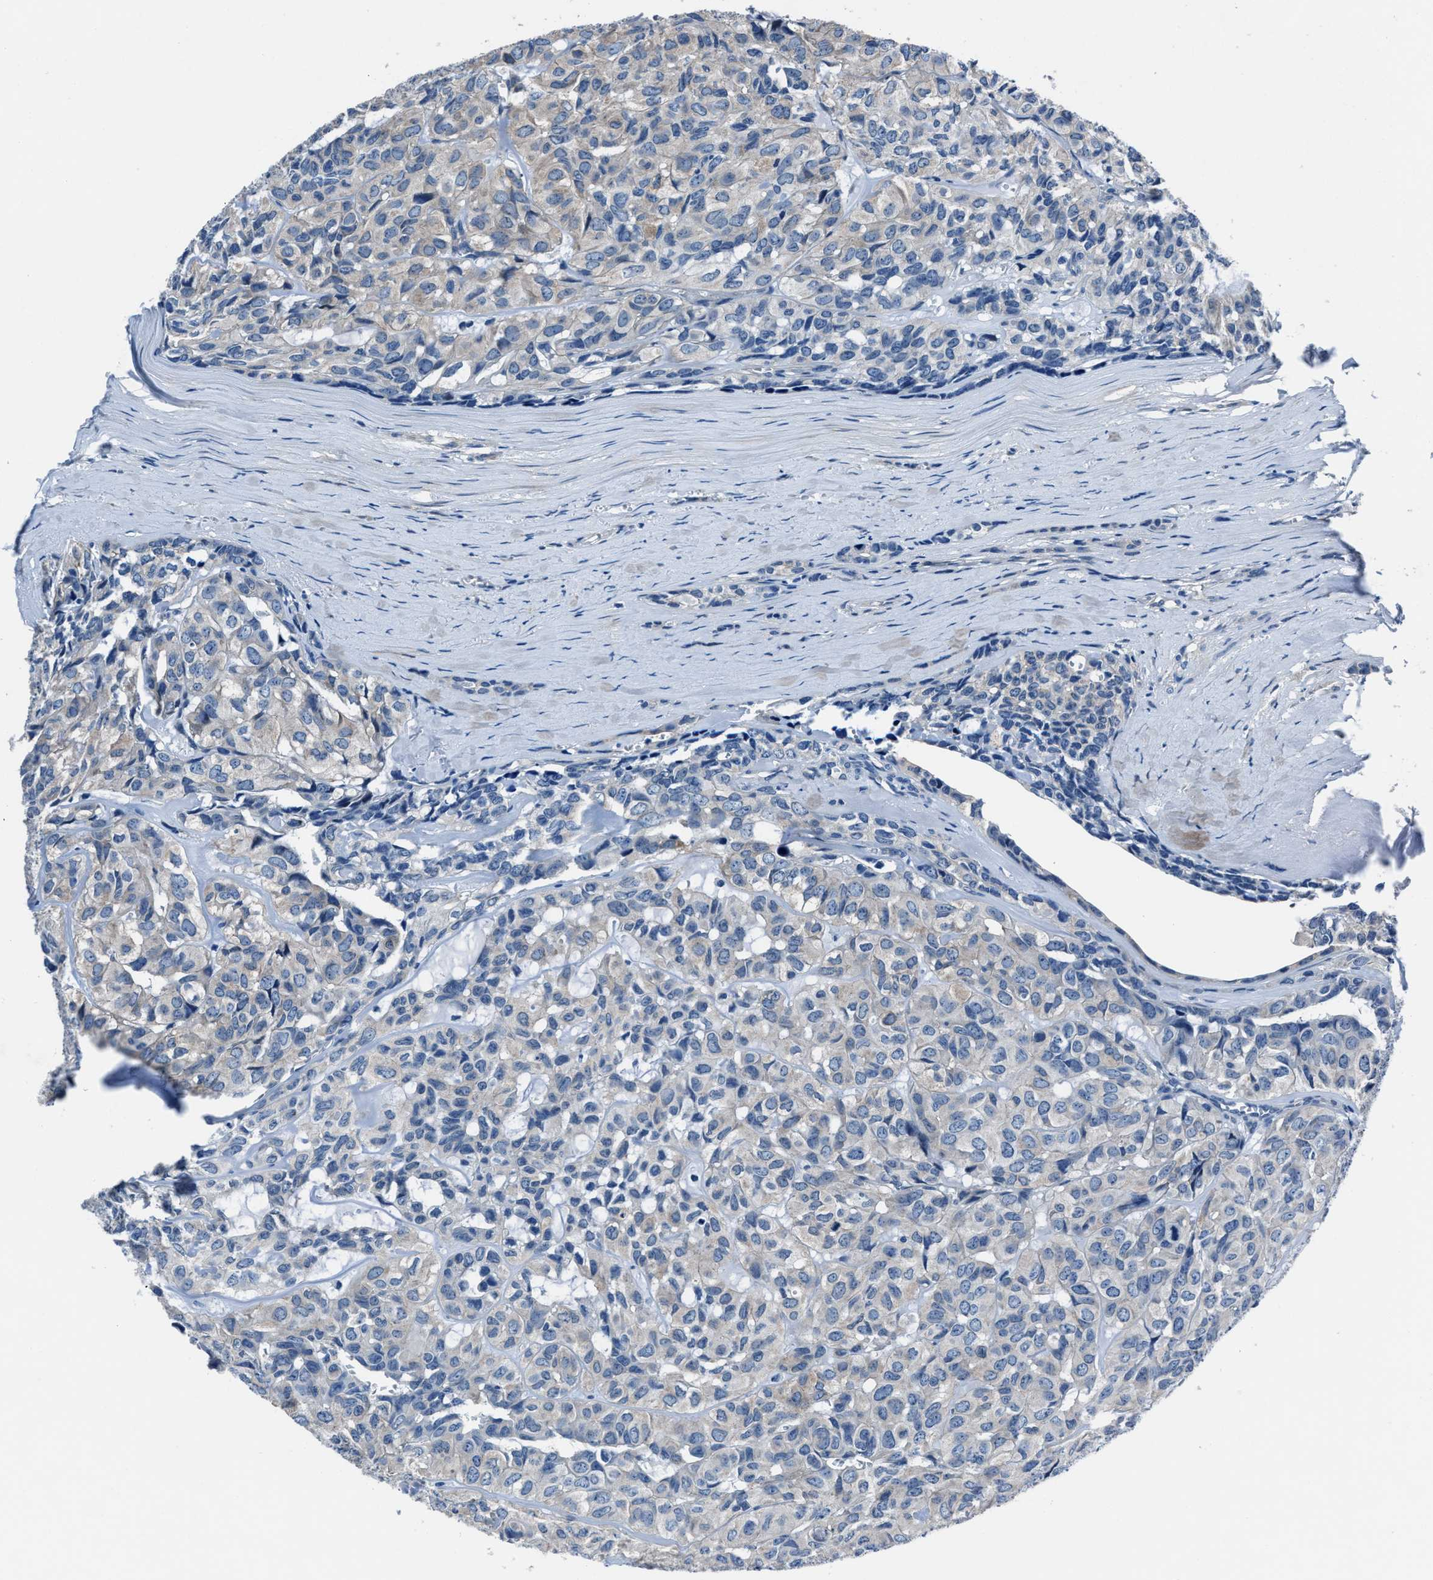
{"staining": {"intensity": "negative", "quantity": "none", "location": "none"}, "tissue": "head and neck cancer", "cell_type": "Tumor cells", "image_type": "cancer", "snomed": [{"axis": "morphology", "description": "Adenocarcinoma, NOS"}, {"axis": "topography", "description": "Salivary gland, NOS"}, {"axis": "topography", "description": "Head-Neck"}], "caption": "High power microscopy micrograph of an immunohistochemistry (IHC) histopathology image of head and neck cancer, revealing no significant positivity in tumor cells.", "gene": "NACAD", "patient": {"sex": "female", "age": 76}}